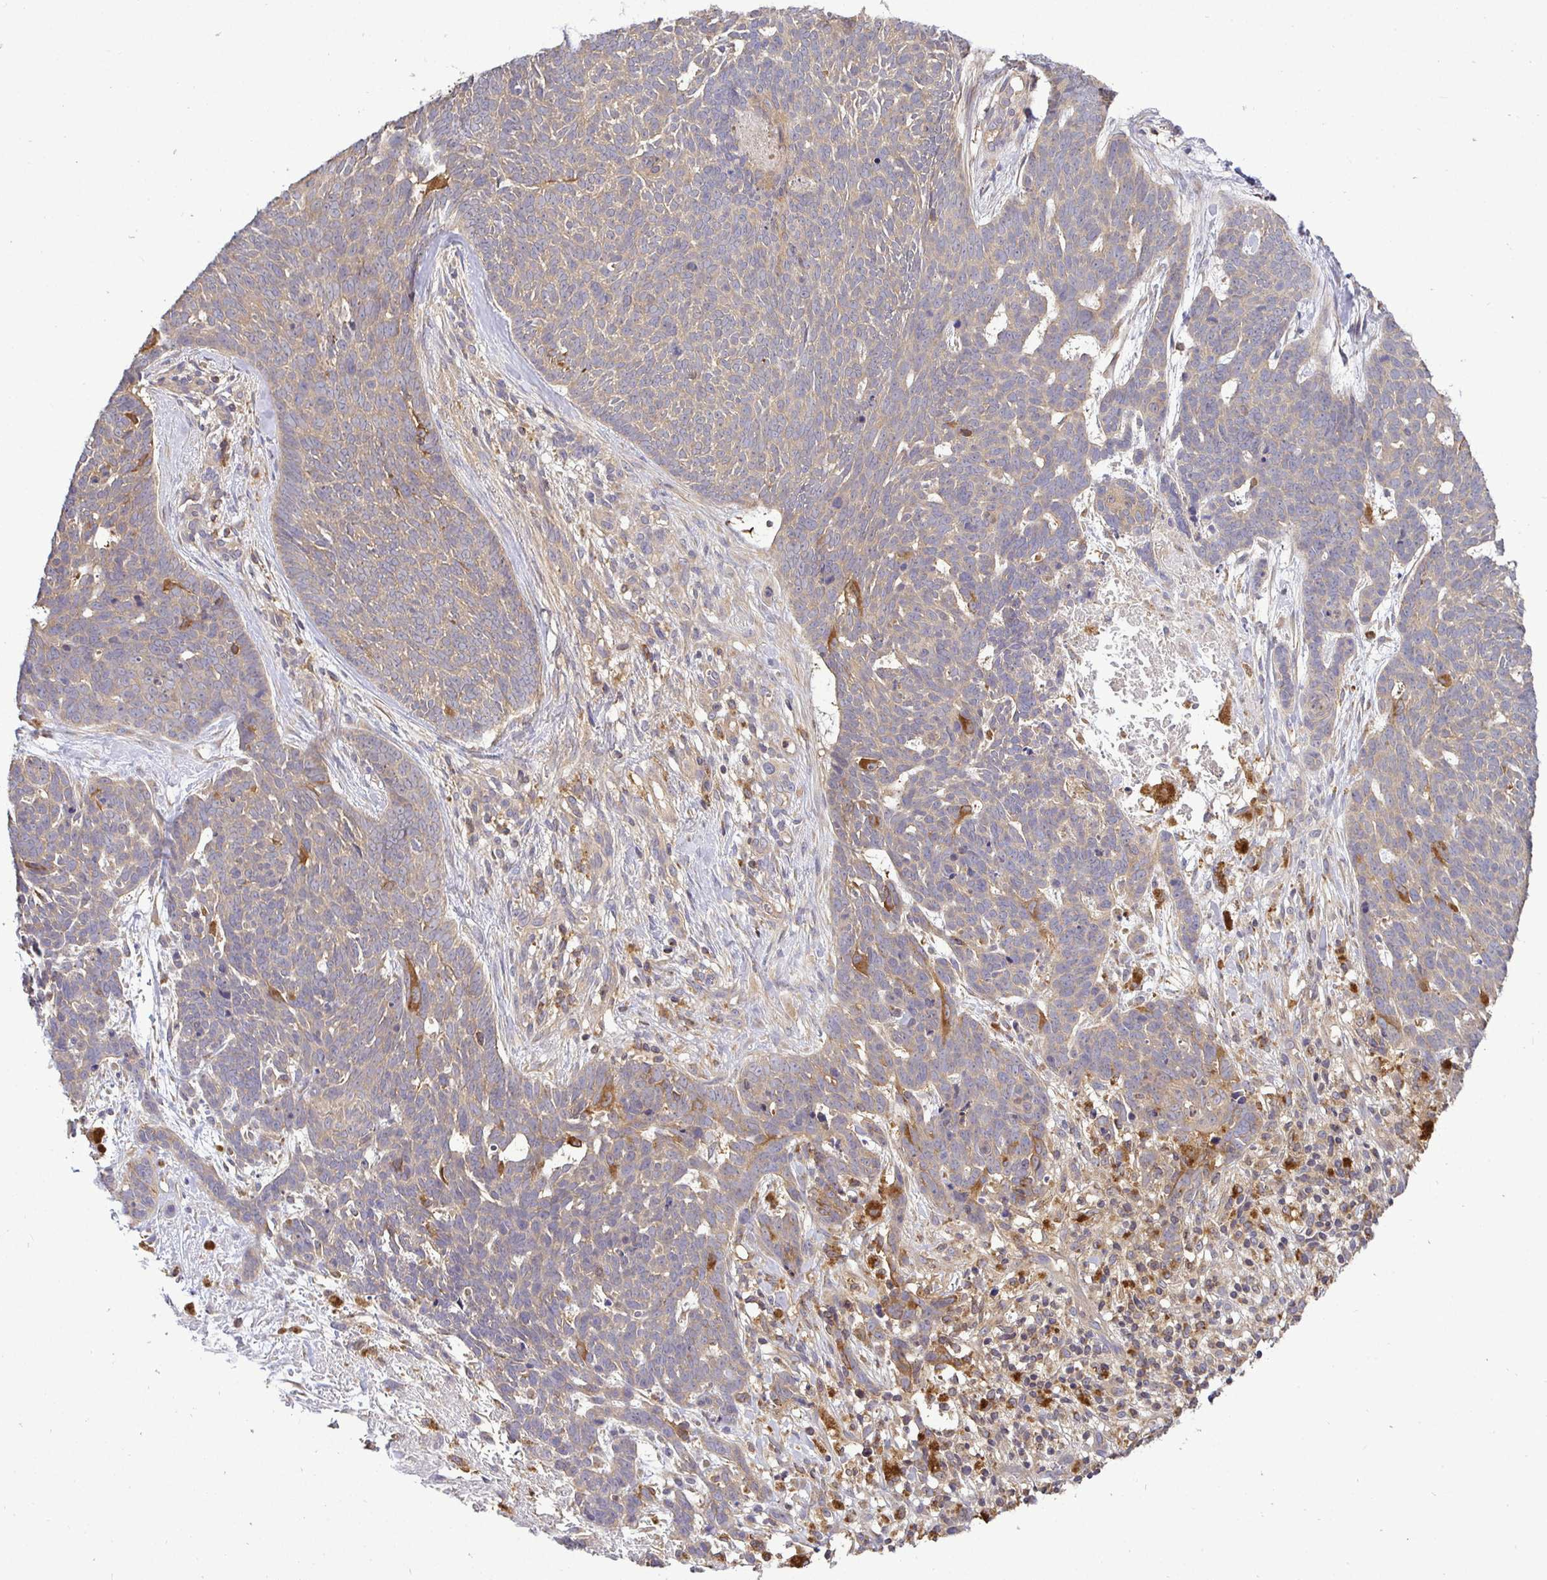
{"staining": {"intensity": "weak", "quantity": "<25%", "location": "cytoplasmic/membranous"}, "tissue": "skin cancer", "cell_type": "Tumor cells", "image_type": "cancer", "snomed": [{"axis": "morphology", "description": "Basal cell carcinoma"}, {"axis": "topography", "description": "Skin"}], "caption": "An image of skin basal cell carcinoma stained for a protein shows no brown staining in tumor cells.", "gene": "ATP6V1F", "patient": {"sex": "female", "age": 78}}